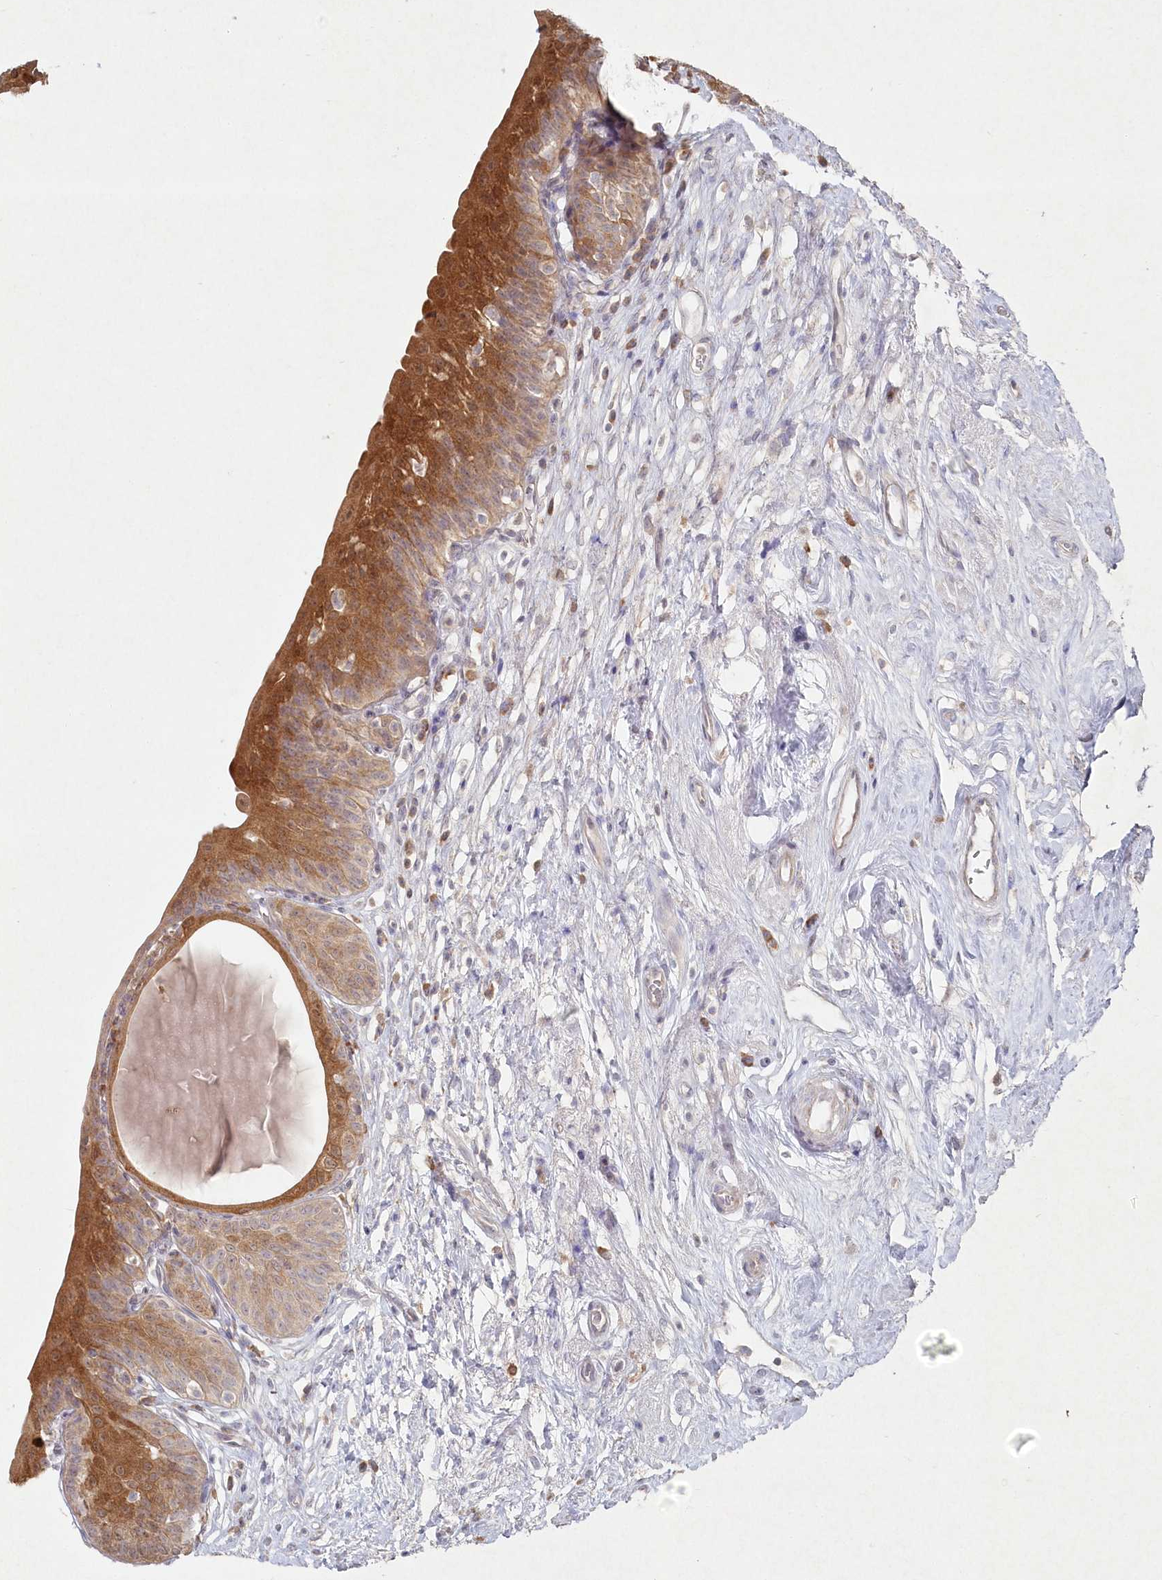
{"staining": {"intensity": "moderate", "quantity": "25%-75%", "location": "cytoplasmic/membranous"}, "tissue": "urinary bladder", "cell_type": "Urothelial cells", "image_type": "normal", "snomed": [{"axis": "morphology", "description": "Normal tissue, NOS"}, {"axis": "topography", "description": "Urinary bladder"}], "caption": "The photomicrograph displays immunohistochemical staining of benign urinary bladder. There is moderate cytoplasmic/membranous staining is appreciated in about 25%-75% of urothelial cells. The staining was performed using DAB, with brown indicating positive protein expression. Nuclei are stained blue with hematoxylin.", "gene": "TGFBRAP1", "patient": {"sex": "male", "age": 83}}